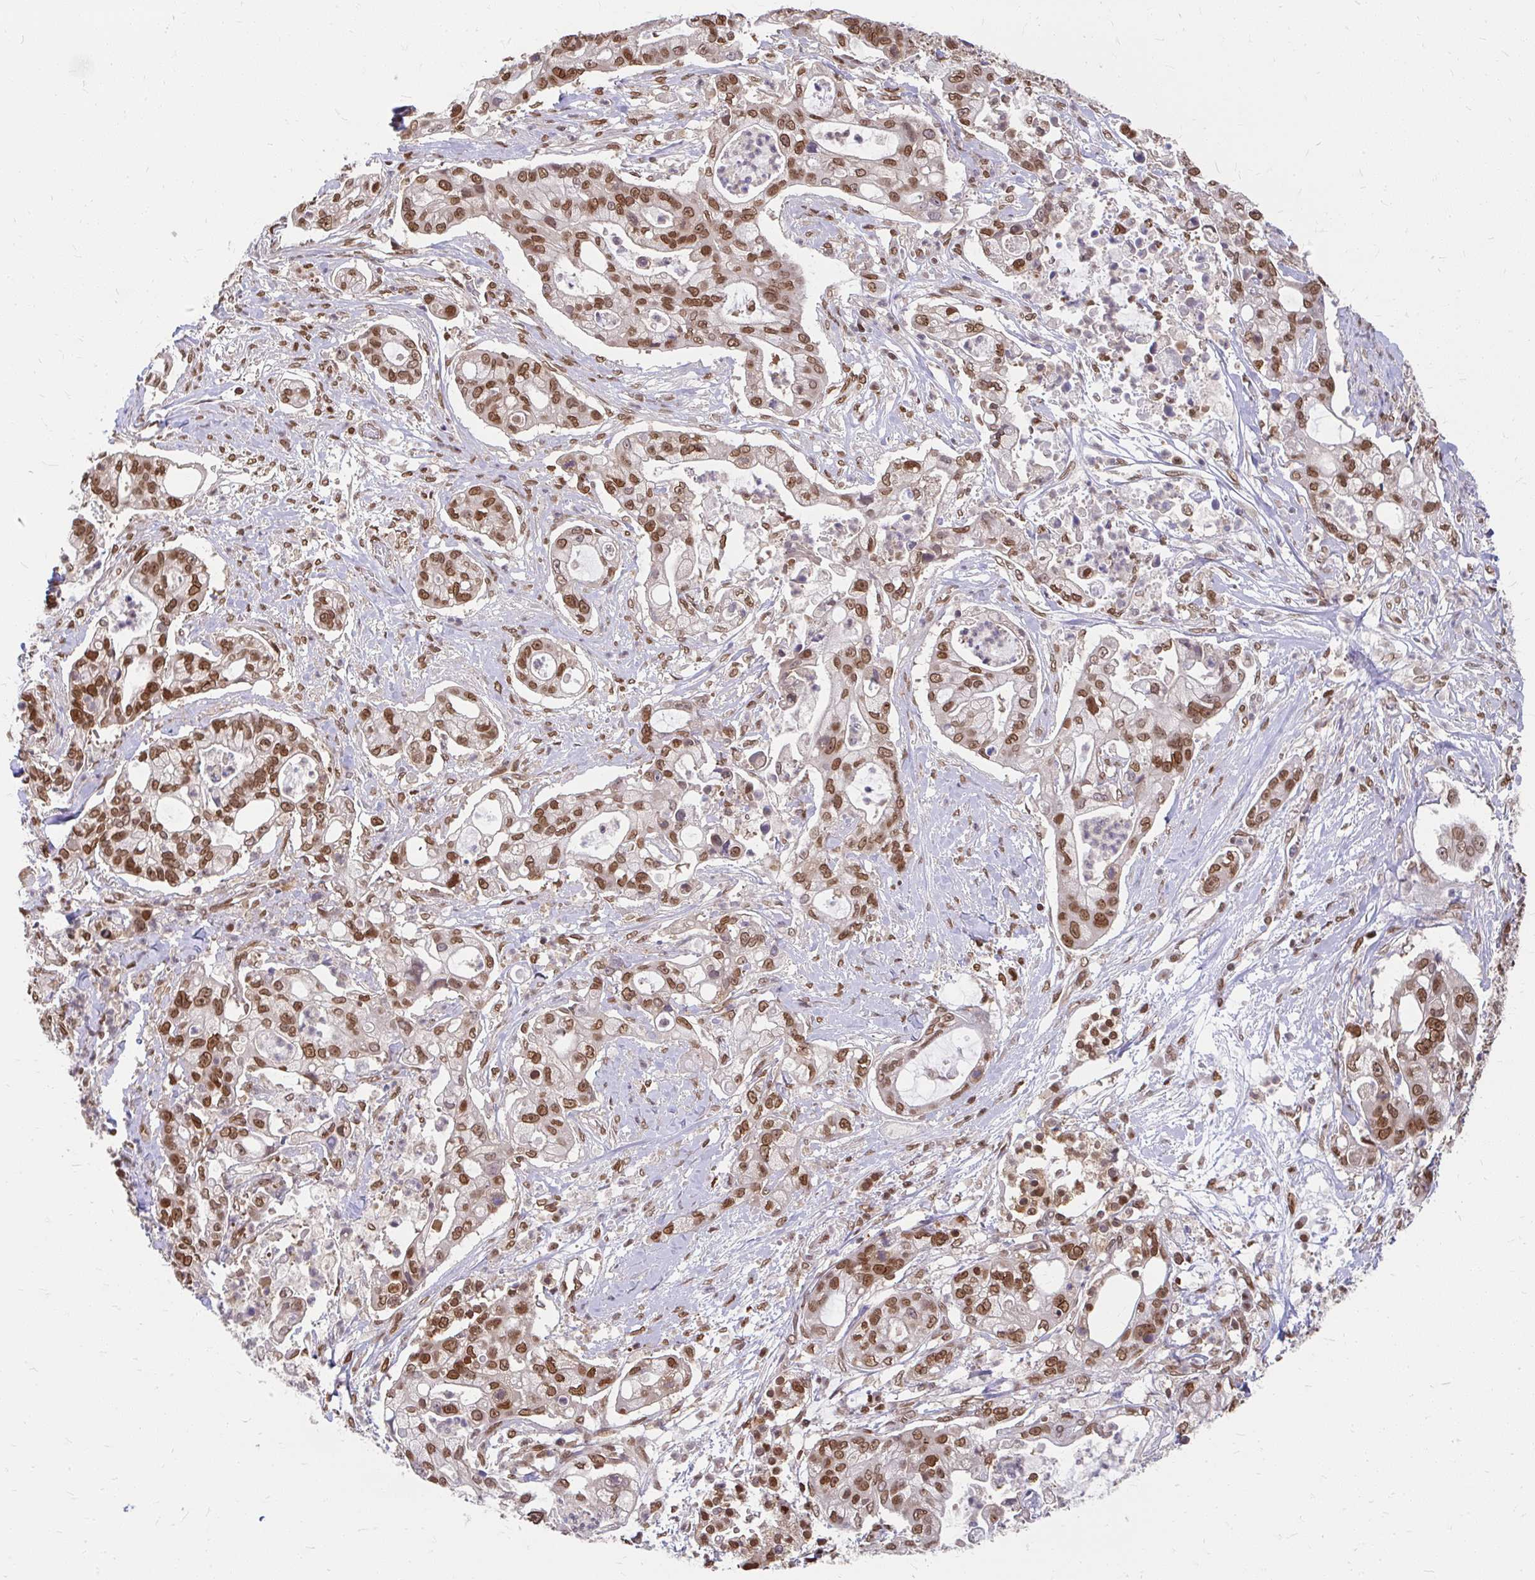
{"staining": {"intensity": "moderate", "quantity": ">75%", "location": "cytoplasmic/membranous,nuclear"}, "tissue": "pancreatic cancer", "cell_type": "Tumor cells", "image_type": "cancer", "snomed": [{"axis": "morphology", "description": "Adenocarcinoma, NOS"}, {"axis": "topography", "description": "Pancreas"}], "caption": "Immunohistochemical staining of human pancreatic cancer (adenocarcinoma) shows moderate cytoplasmic/membranous and nuclear protein positivity in approximately >75% of tumor cells.", "gene": "XPO1", "patient": {"sex": "female", "age": 69}}